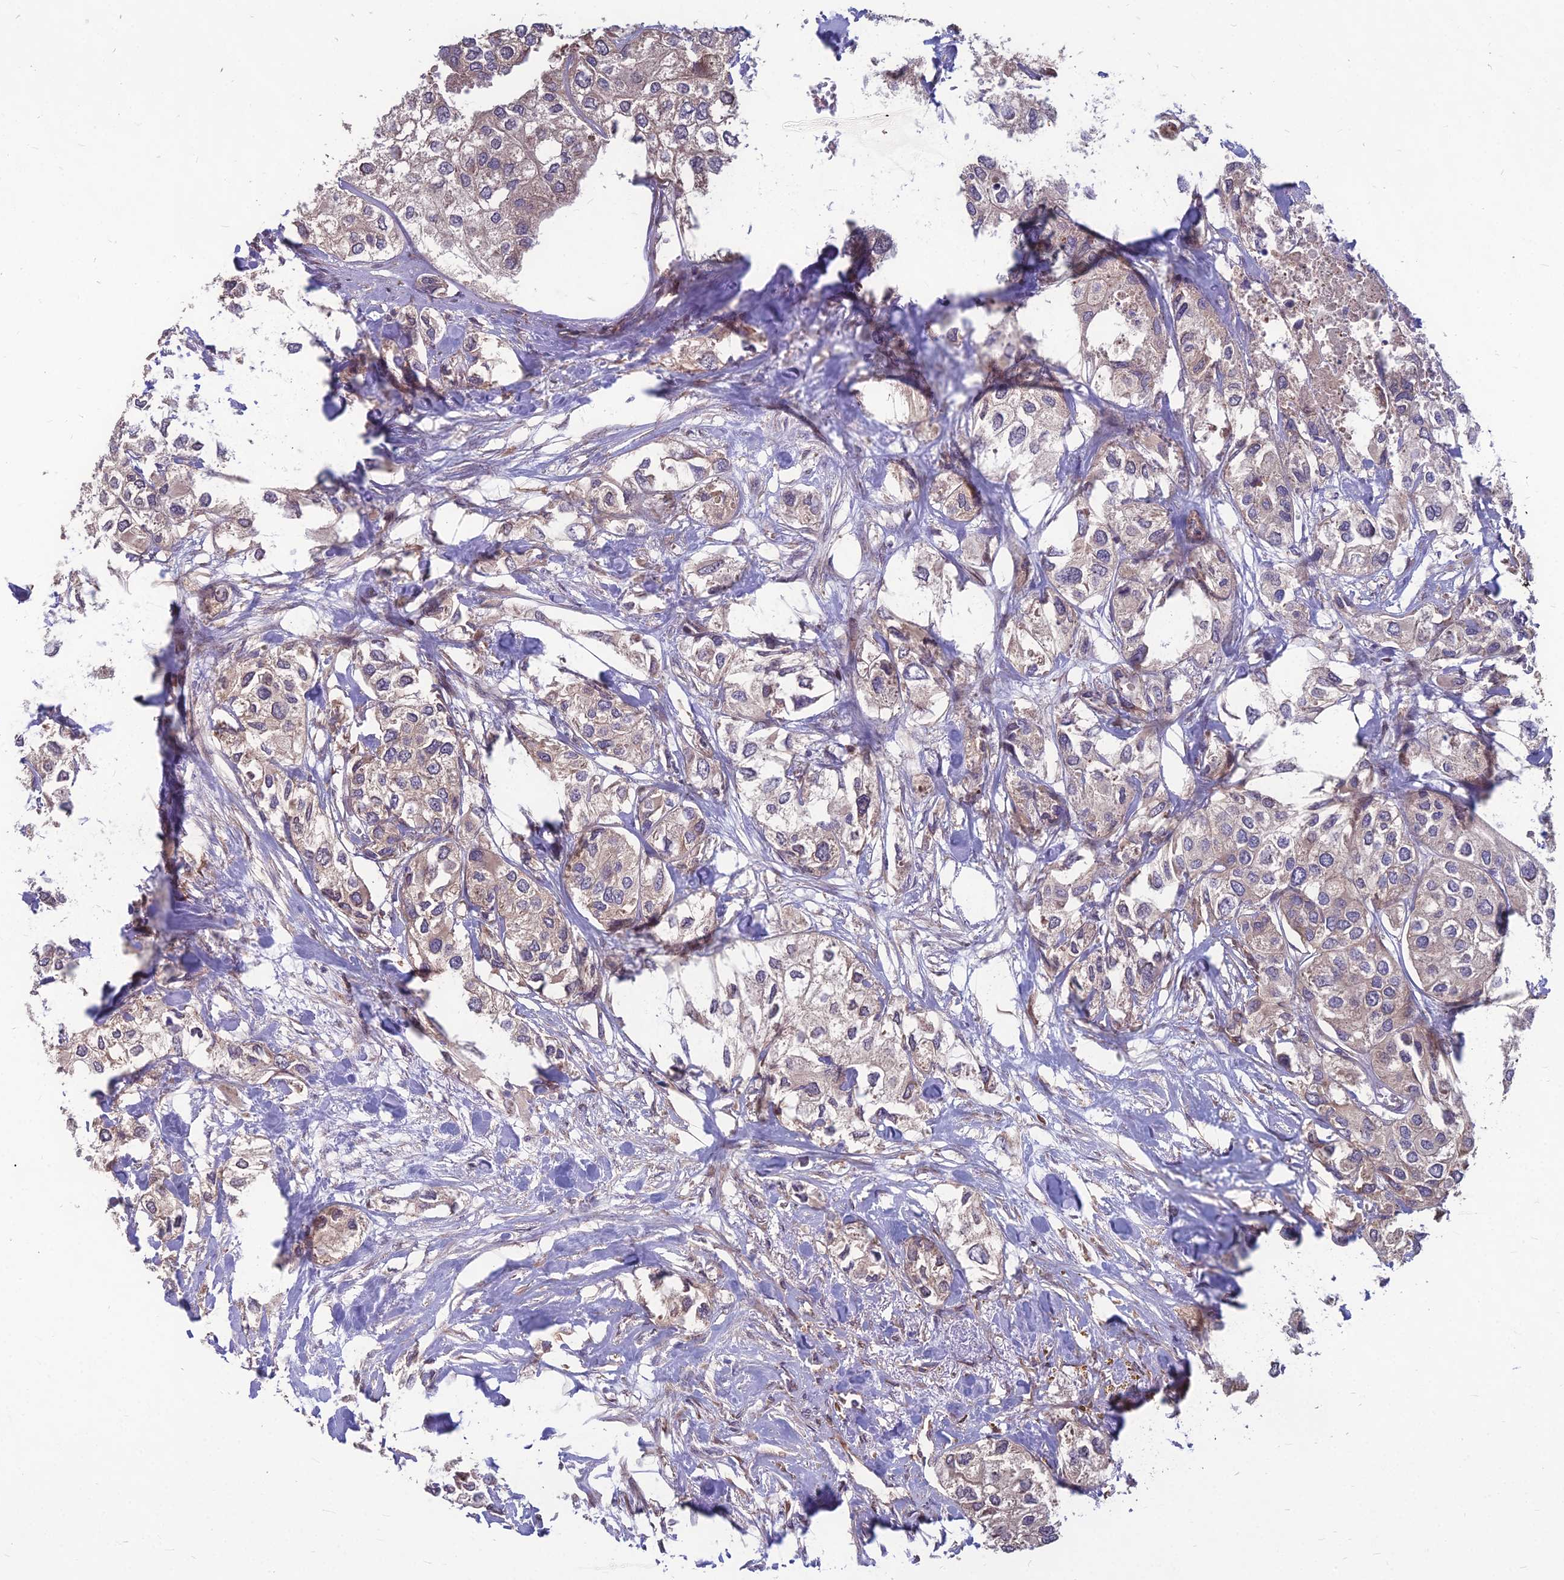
{"staining": {"intensity": "negative", "quantity": "none", "location": "none"}, "tissue": "urothelial cancer", "cell_type": "Tumor cells", "image_type": "cancer", "snomed": [{"axis": "morphology", "description": "Urothelial carcinoma, High grade"}, {"axis": "topography", "description": "Urinary bladder"}], "caption": "High-grade urothelial carcinoma stained for a protein using IHC shows no expression tumor cells.", "gene": "LSM6", "patient": {"sex": "male", "age": 64}}